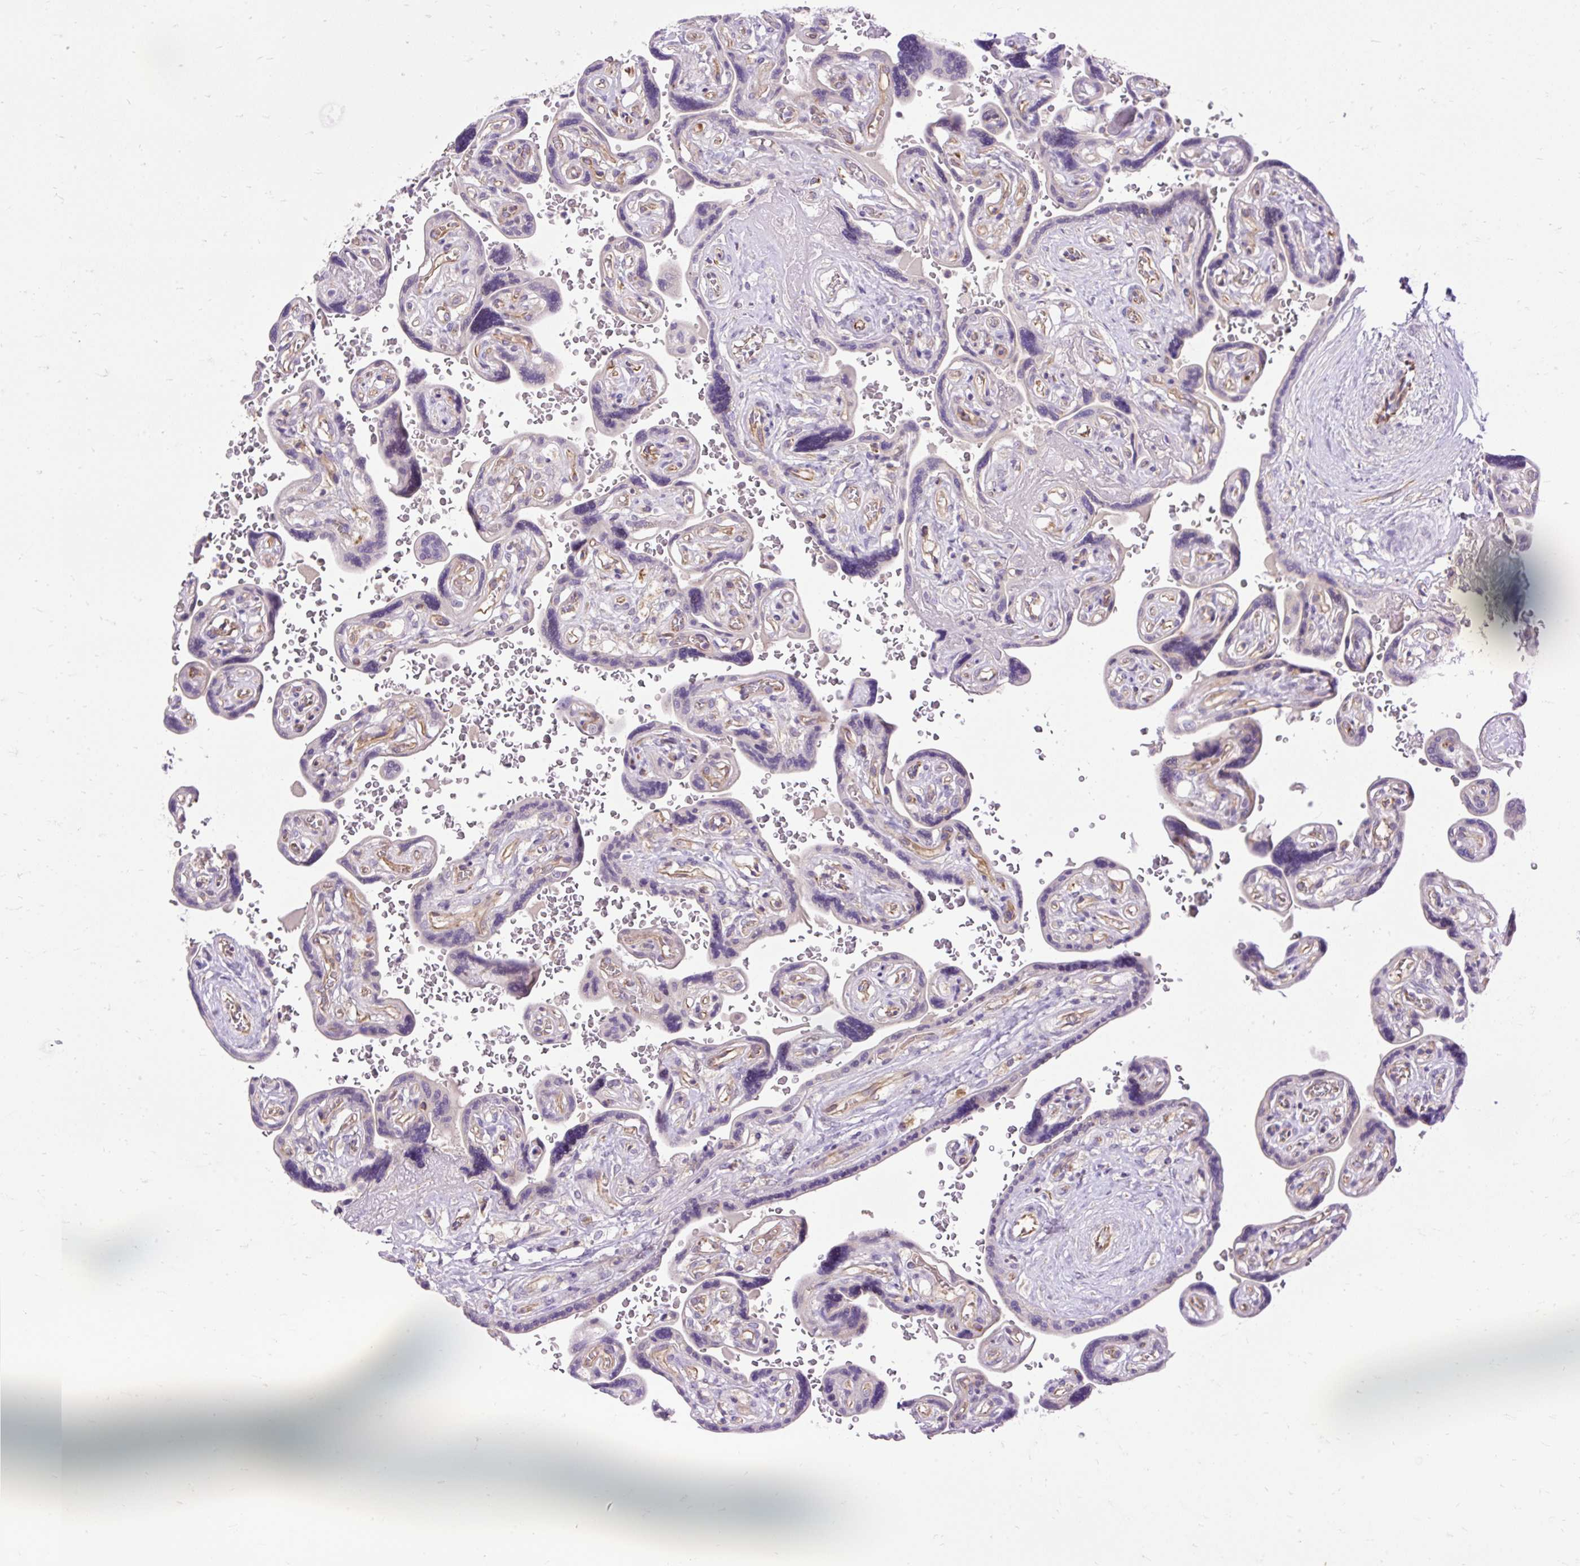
{"staining": {"intensity": "negative", "quantity": "none", "location": "none"}, "tissue": "placenta", "cell_type": "Trophoblastic cells", "image_type": "normal", "snomed": [{"axis": "morphology", "description": "Normal tissue, NOS"}, {"axis": "topography", "description": "Placenta"}], "caption": "A high-resolution histopathology image shows immunohistochemistry (IHC) staining of unremarkable placenta, which exhibits no significant staining in trophoblastic cells.", "gene": "HEXB", "patient": {"sex": "female", "age": 32}}